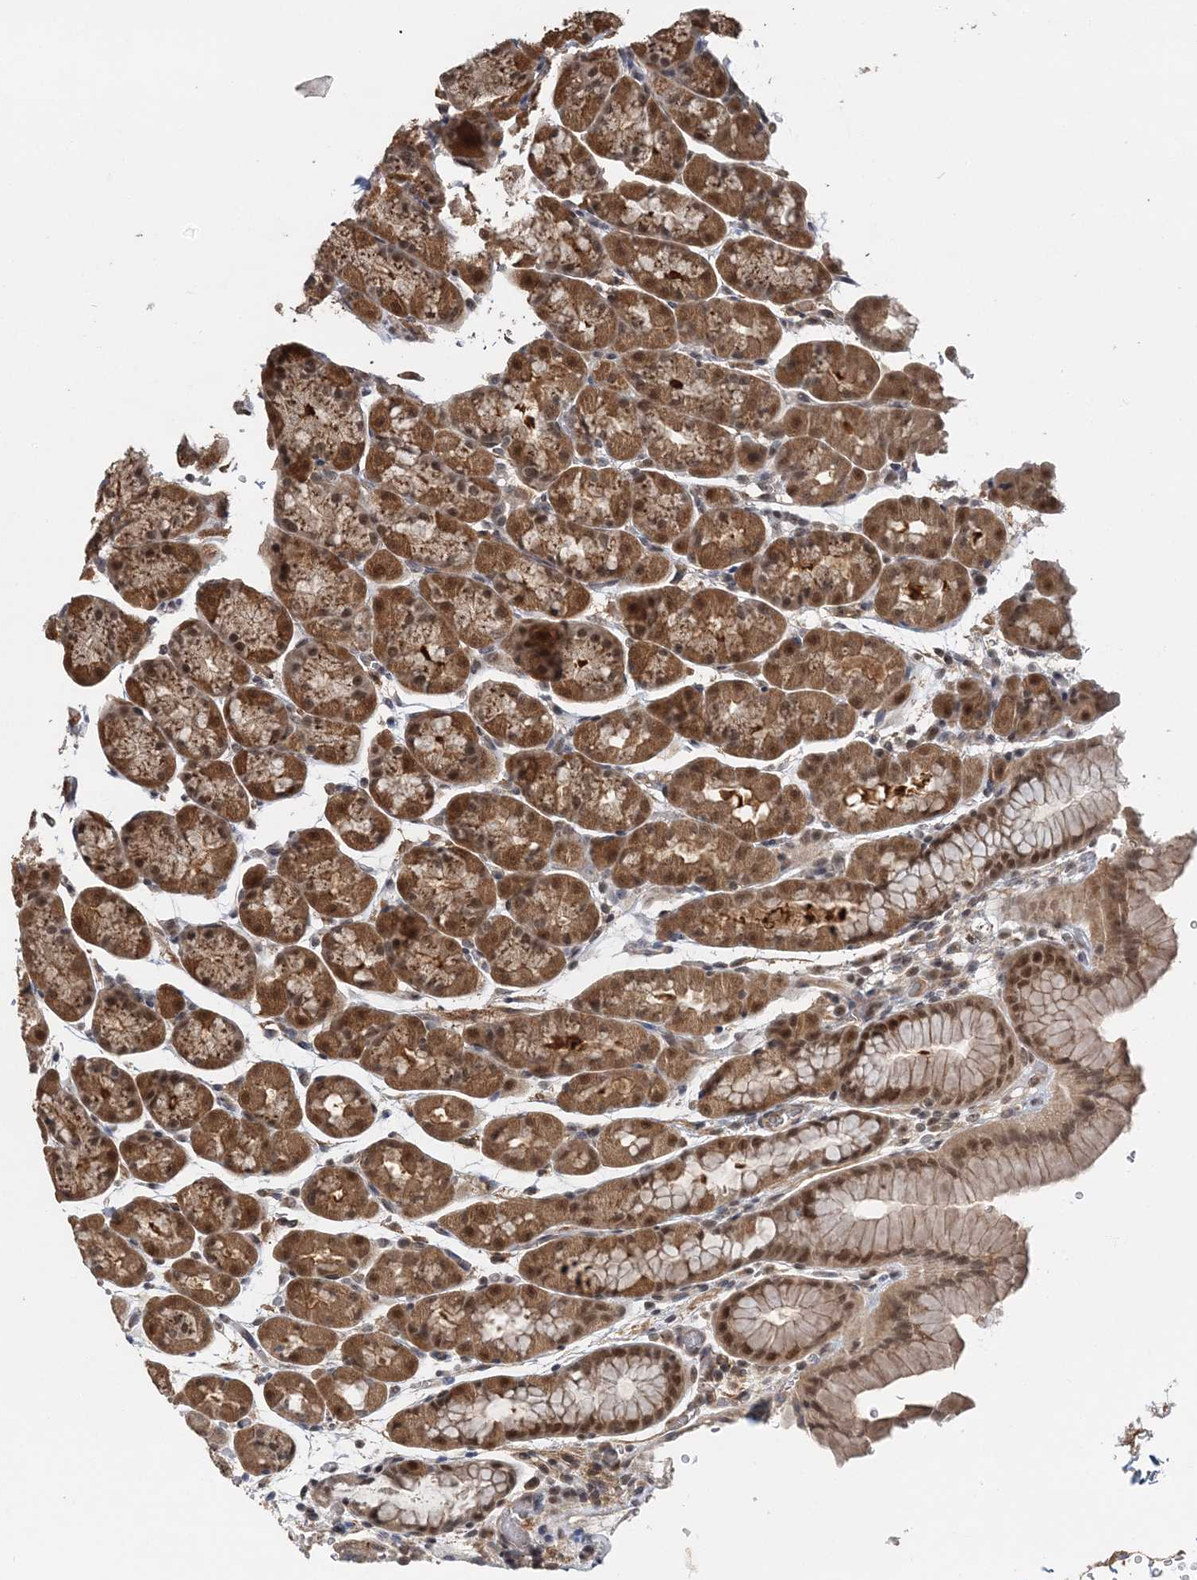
{"staining": {"intensity": "moderate", "quantity": ">75%", "location": "cytoplasmic/membranous,nuclear"}, "tissue": "stomach", "cell_type": "Glandular cells", "image_type": "normal", "snomed": [{"axis": "morphology", "description": "Normal tissue, NOS"}, {"axis": "topography", "description": "Stomach"}], "caption": "This histopathology image exhibits benign stomach stained with IHC to label a protein in brown. The cytoplasmic/membranous,nuclear of glandular cells show moderate positivity for the protein. Nuclei are counter-stained blue.", "gene": "TSHZ2", "patient": {"sex": "male", "age": 42}}